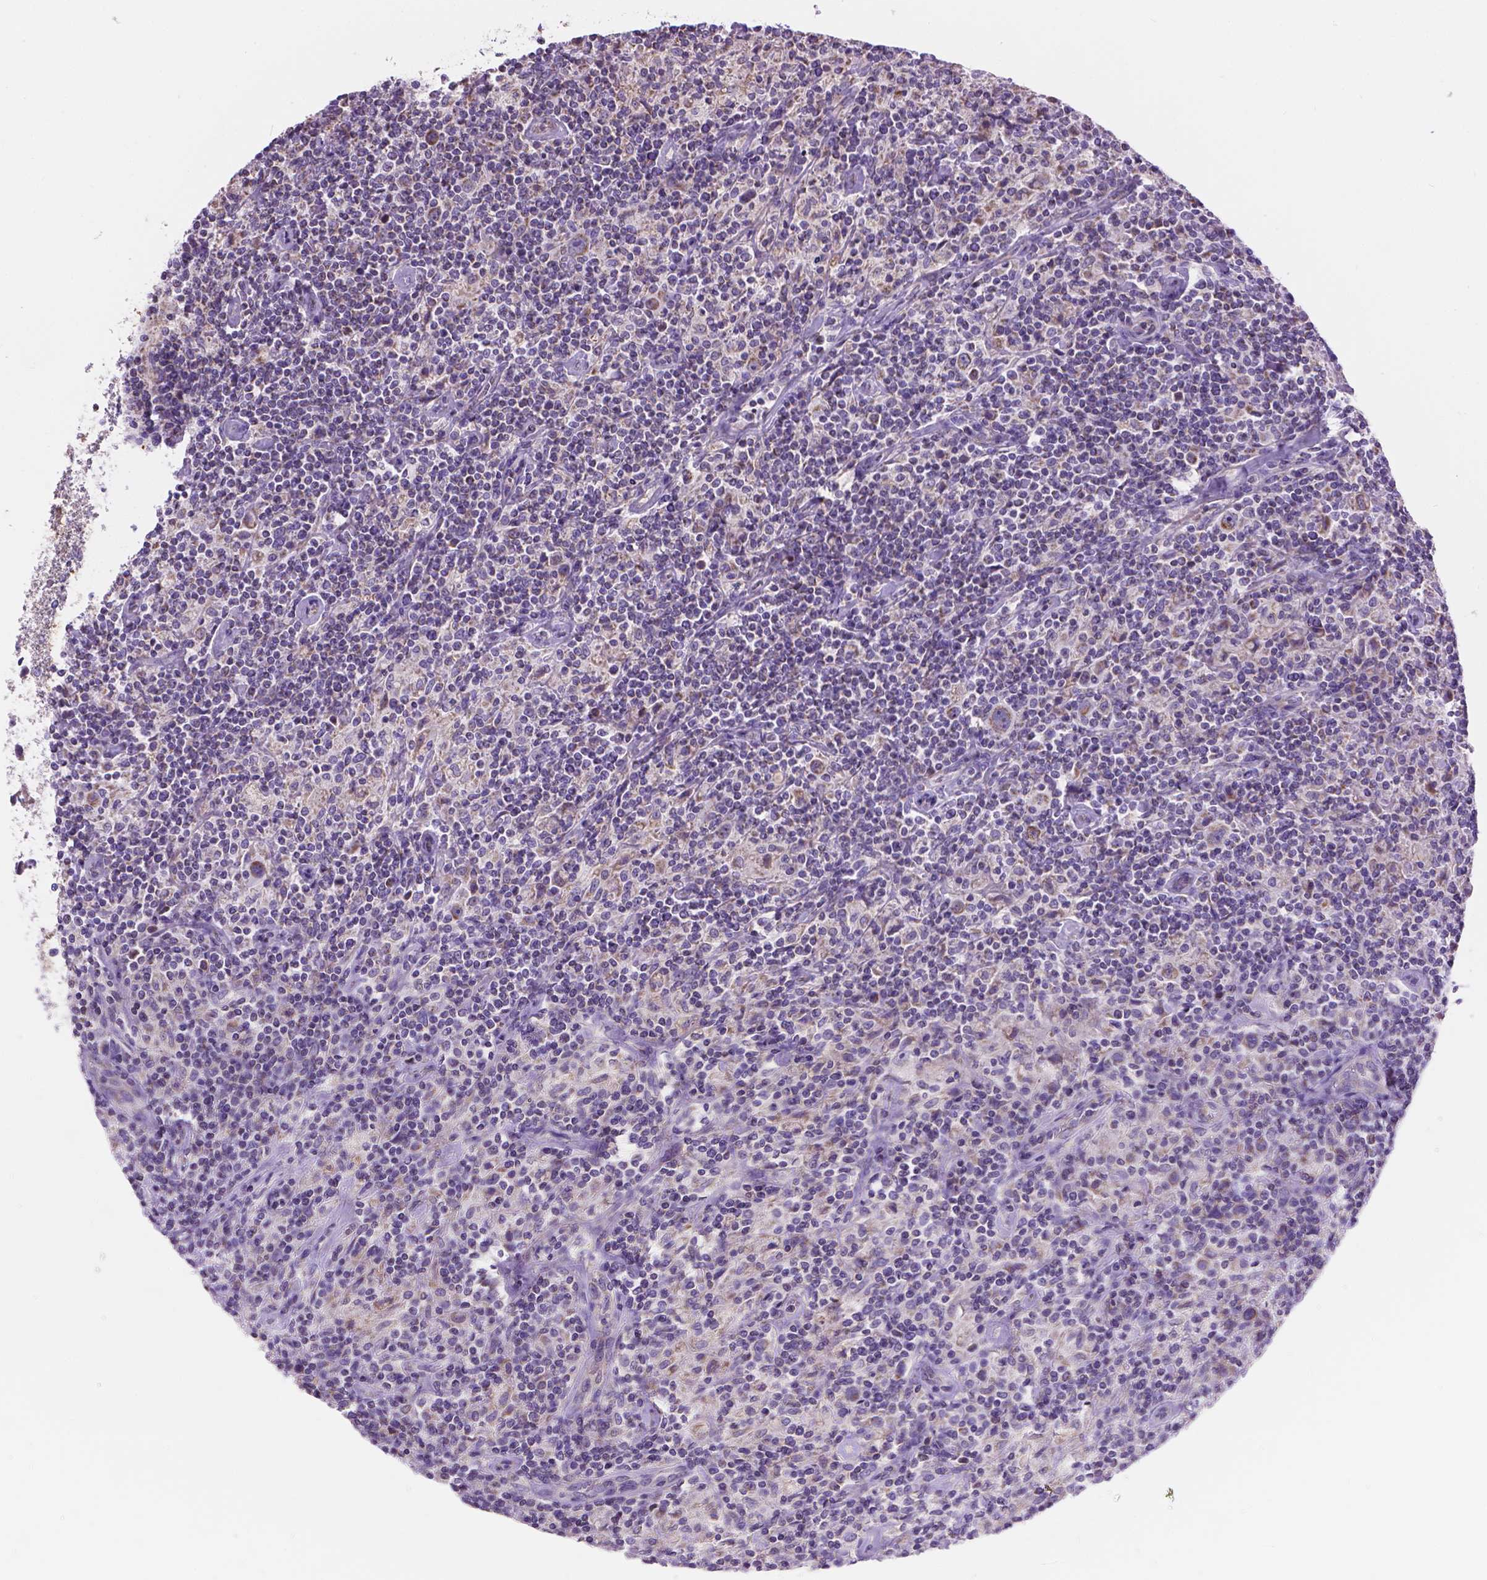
{"staining": {"intensity": "negative", "quantity": "none", "location": "none"}, "tissue": "lymphoma", "cell_type": "Tumor cells", "image_type": "cancer", "snomed": [{"axis": "morphology", "description": "Hodgkin's disease, NOS"}, {"axis": "topography", "description": "Lymph node"}], "caption": "Protein analysis of lymphoma reveals no significant positivity in tumor cells.", "gene": "CSPG5", "patient": {"sex": "male", "age": 70}}